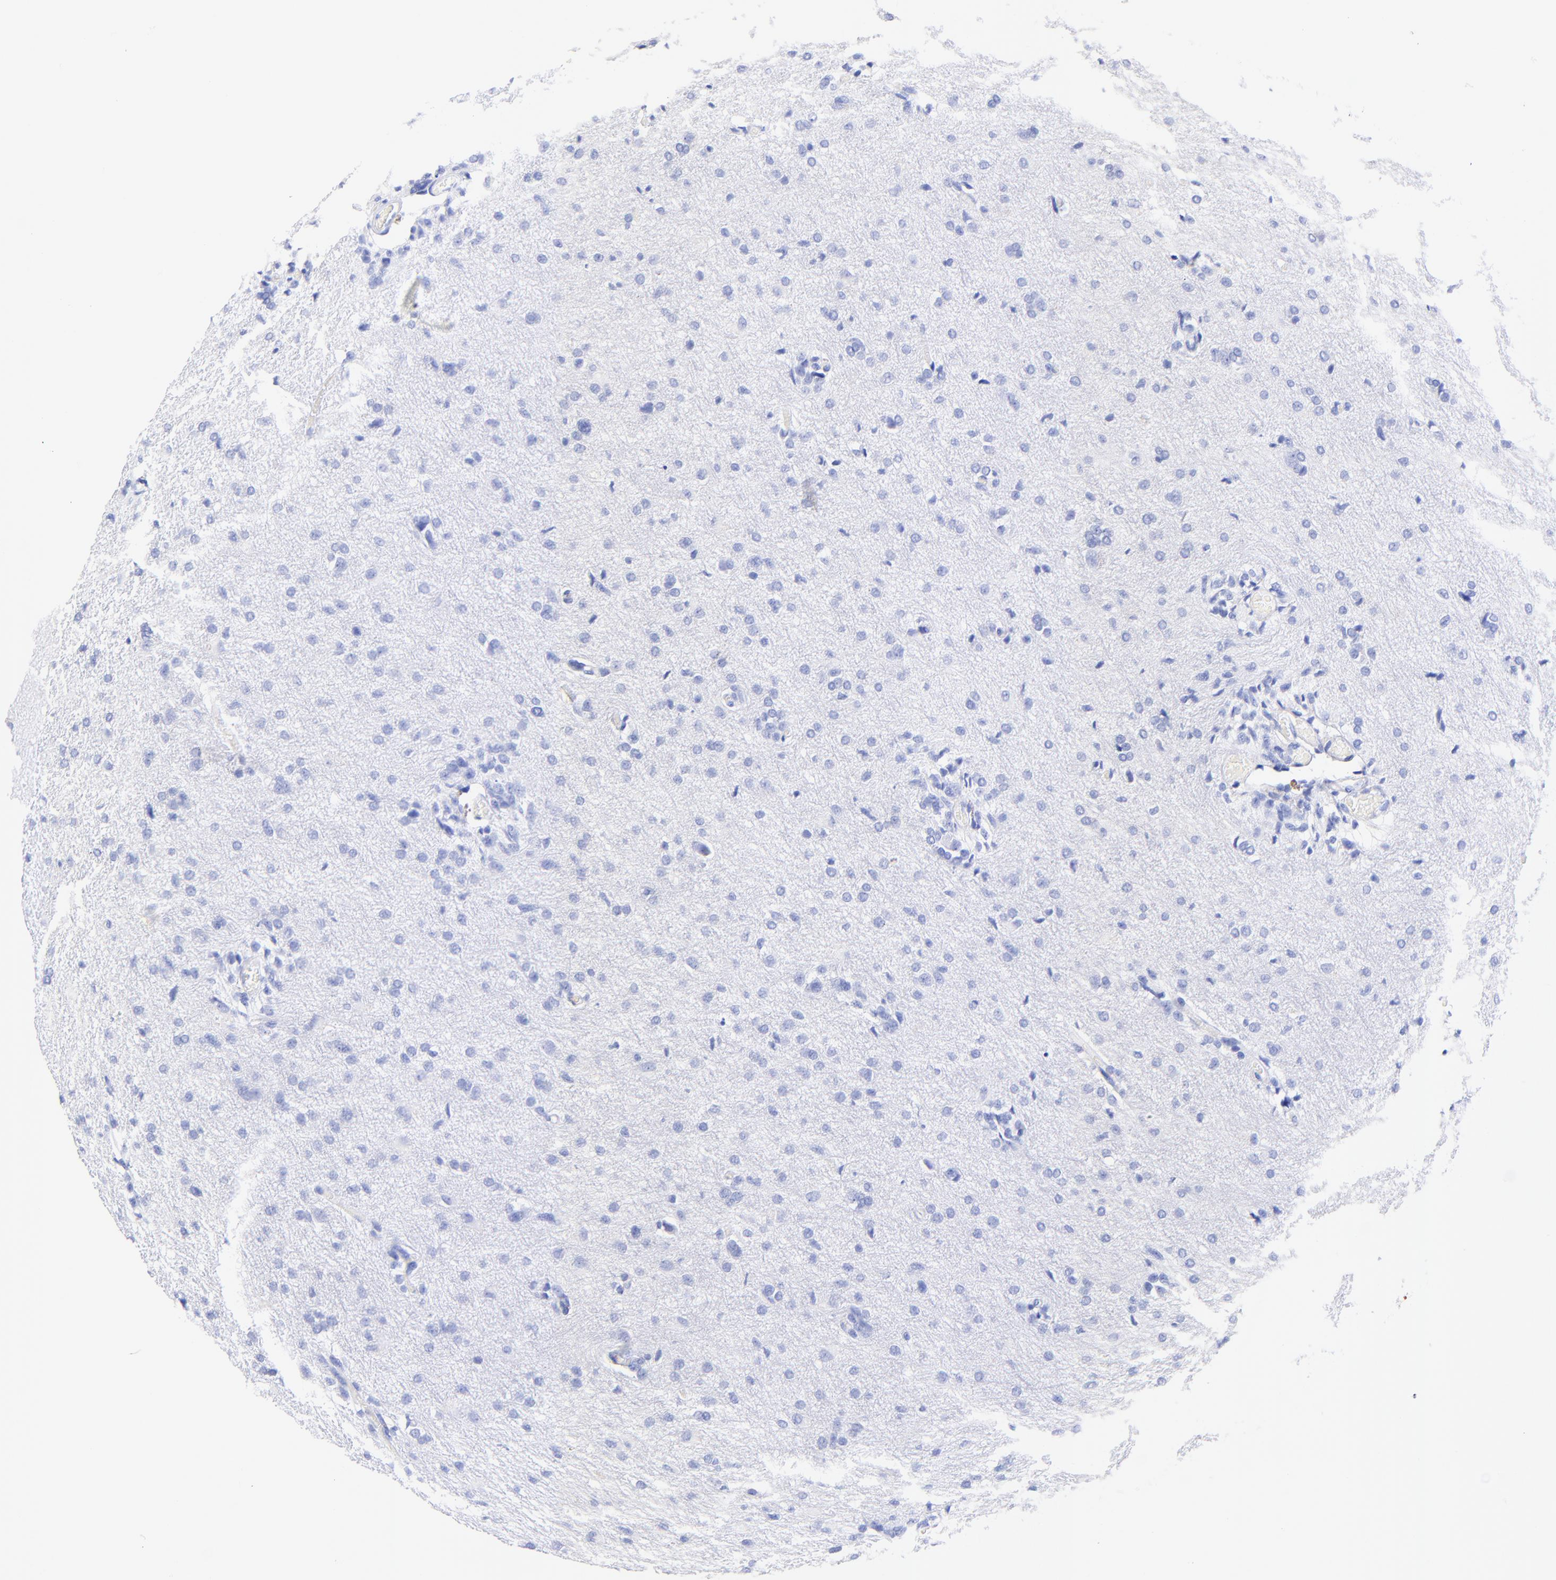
{"staining": {"intensity": "negative", "quantity": "none", "location": "none"}, "tissue": "glioma", "cell_type": "Tumor cells", "image_type": "cancer", "snomed": [{"axis": "morphology", "description": "Glioma, malignant, High grade"}, {"axis": "topography", "description": "Brain"}], "caption": "Image shows no significant protein positivity in tumor cells of glioma.", "gene": "KRT19", "patient": {"sex": "male", "age": 68}}